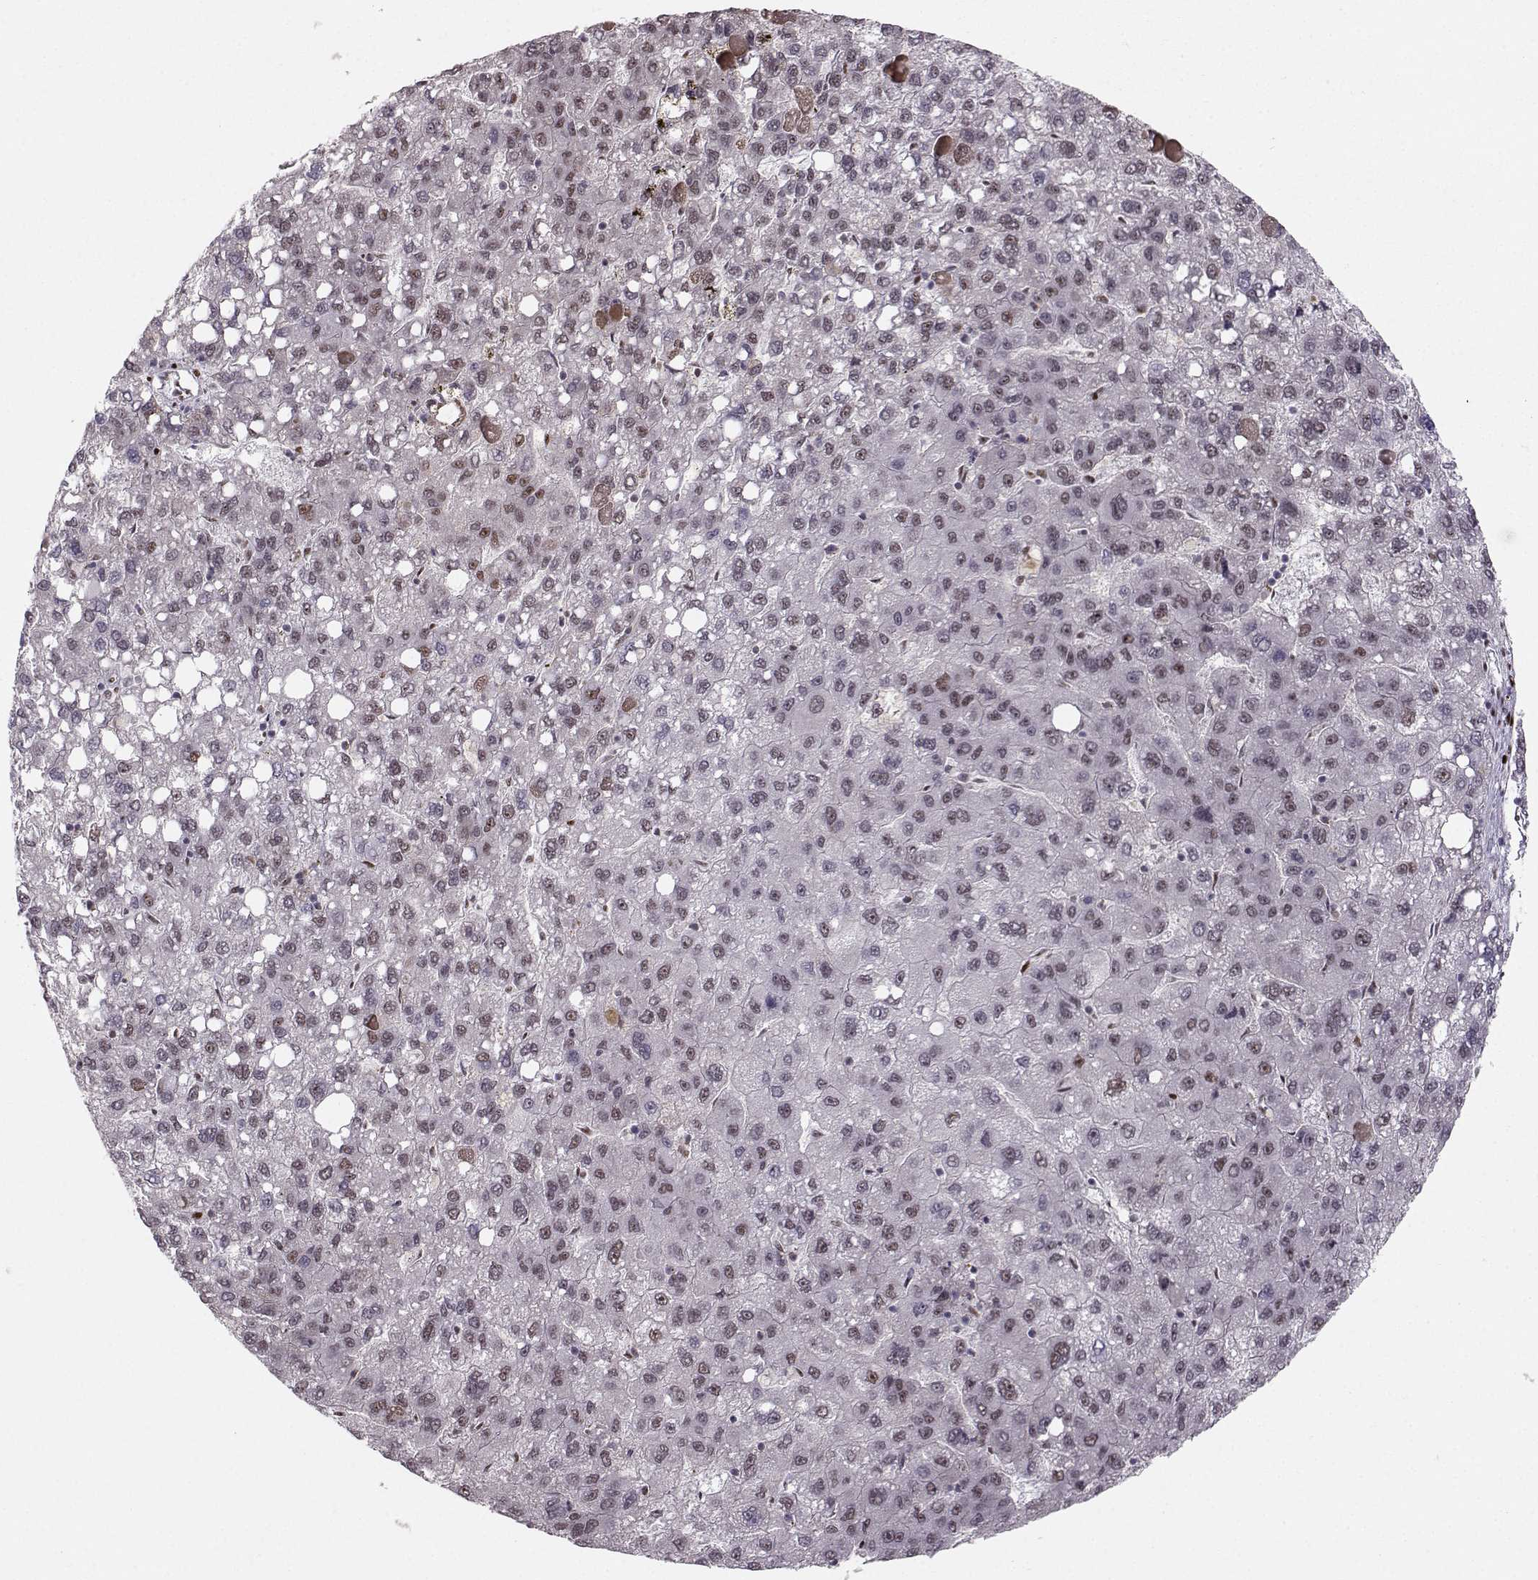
{"staining": {"intensity": "weak", "quantity": "<25%", "location": "nuclear"}, "tissue": "liver cancer", "cell_type": "Tumor cells", "image_type": "cancer", "snomed": [{"axis": "morphology", "description": "Carcinoma, Hepatocellular, NOS"}, {"axis": "topography", "description": "Liver"}], "caption": "A micrograph of human liver hepatocellular carcinoma is negative for staining in tumor cells.", "gene": "SNAPC2", "patient": {"sex": "female", "age": 82}}